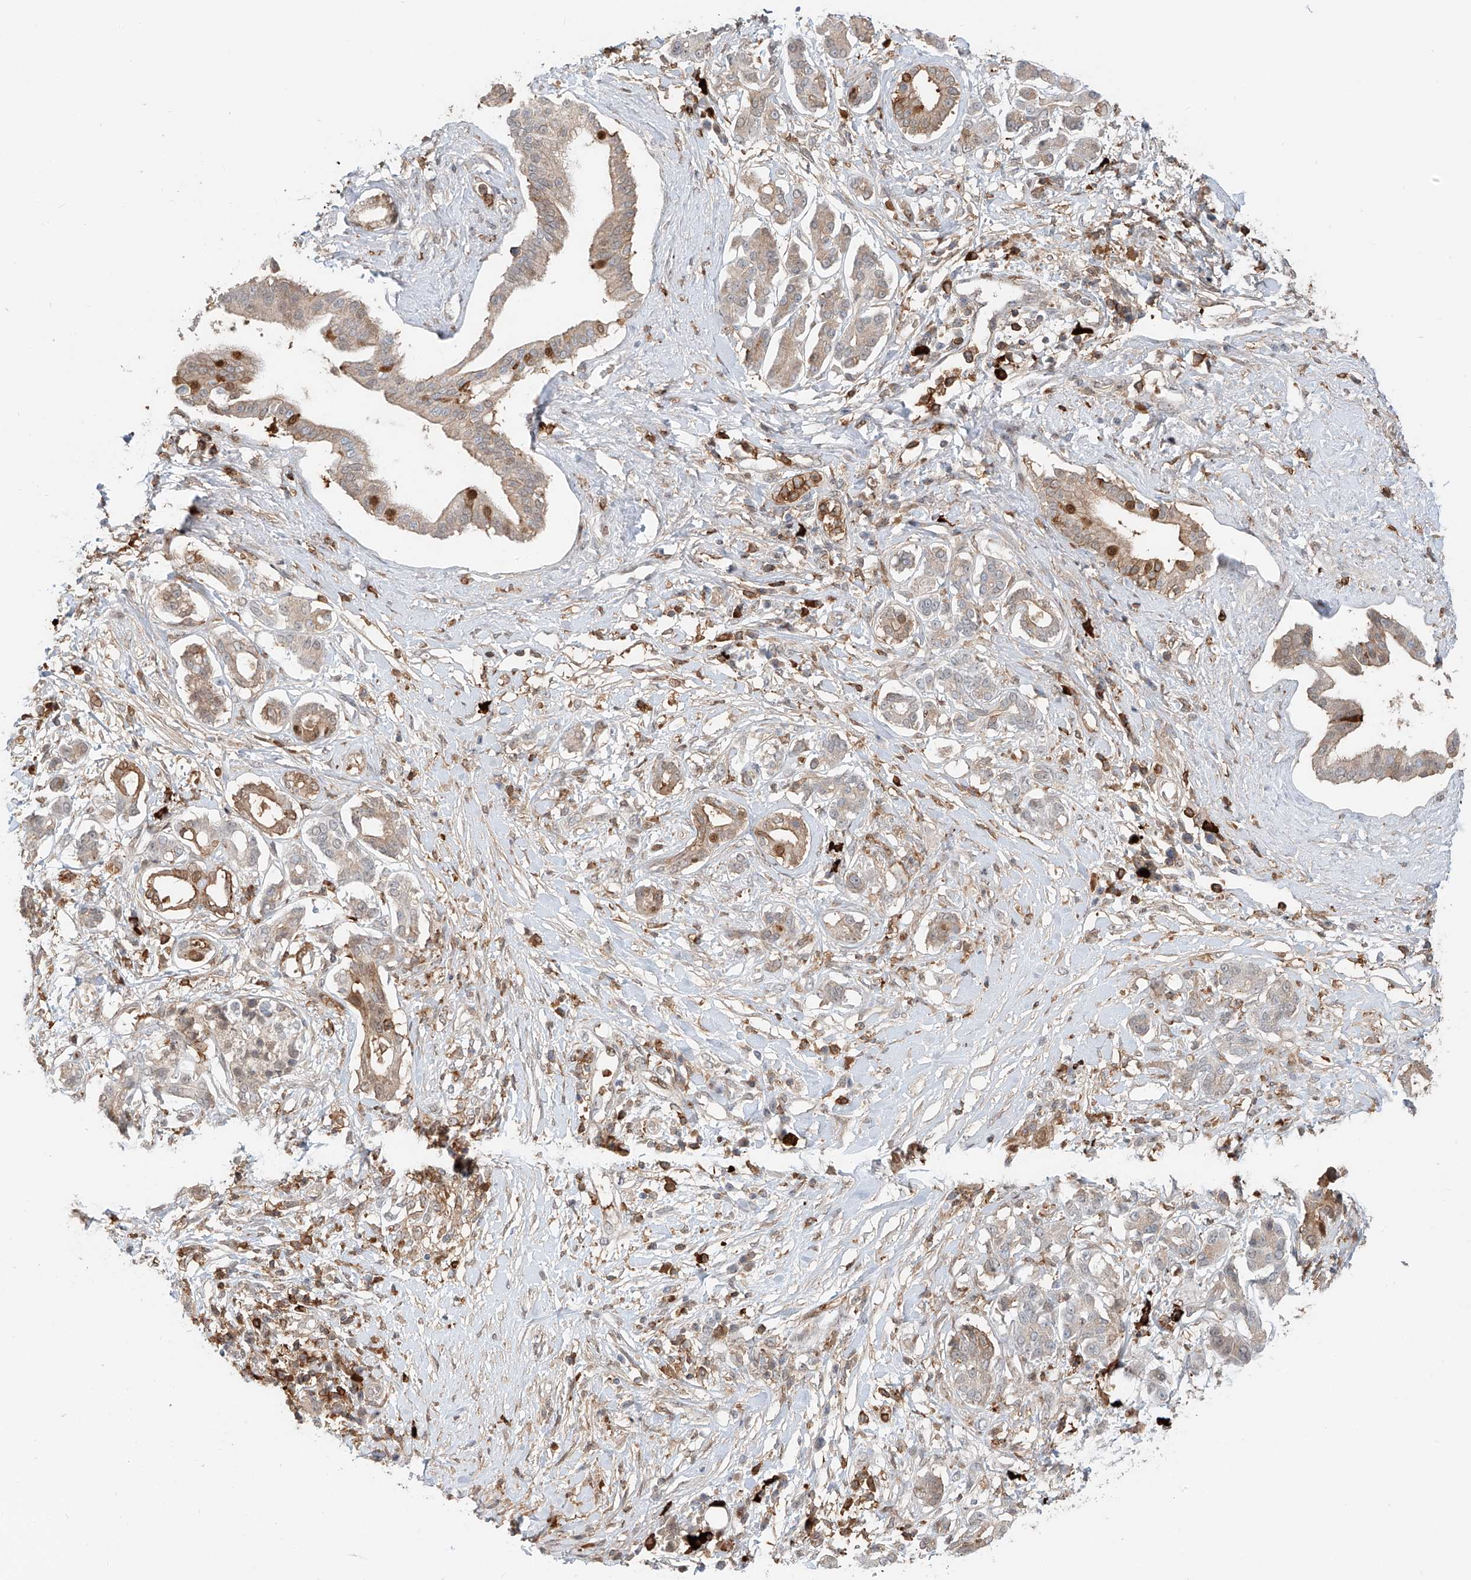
{"staining": {"intensity": "moderate", "quantity": "<25%", "location": "nuclear"}, "tissue": "pancreatic cancer", "cell_type": "Tumor cells", "image_type": "cancer", "snomed": [{"axis": "morphology", "description": "Inflammation, NOS"}, {"axis": "morphology", "description": "Adenocarcinoma, NOS"}, {"axis": "topography", "description": "Pancreas"}], "caption": "Pancreatic cancer (adenocarcinoma) stained with a protein marker demonstrates moderate staining in tumor cells.", "gene": "CEP162", "patient": {"sex": "female", "age": 56}}